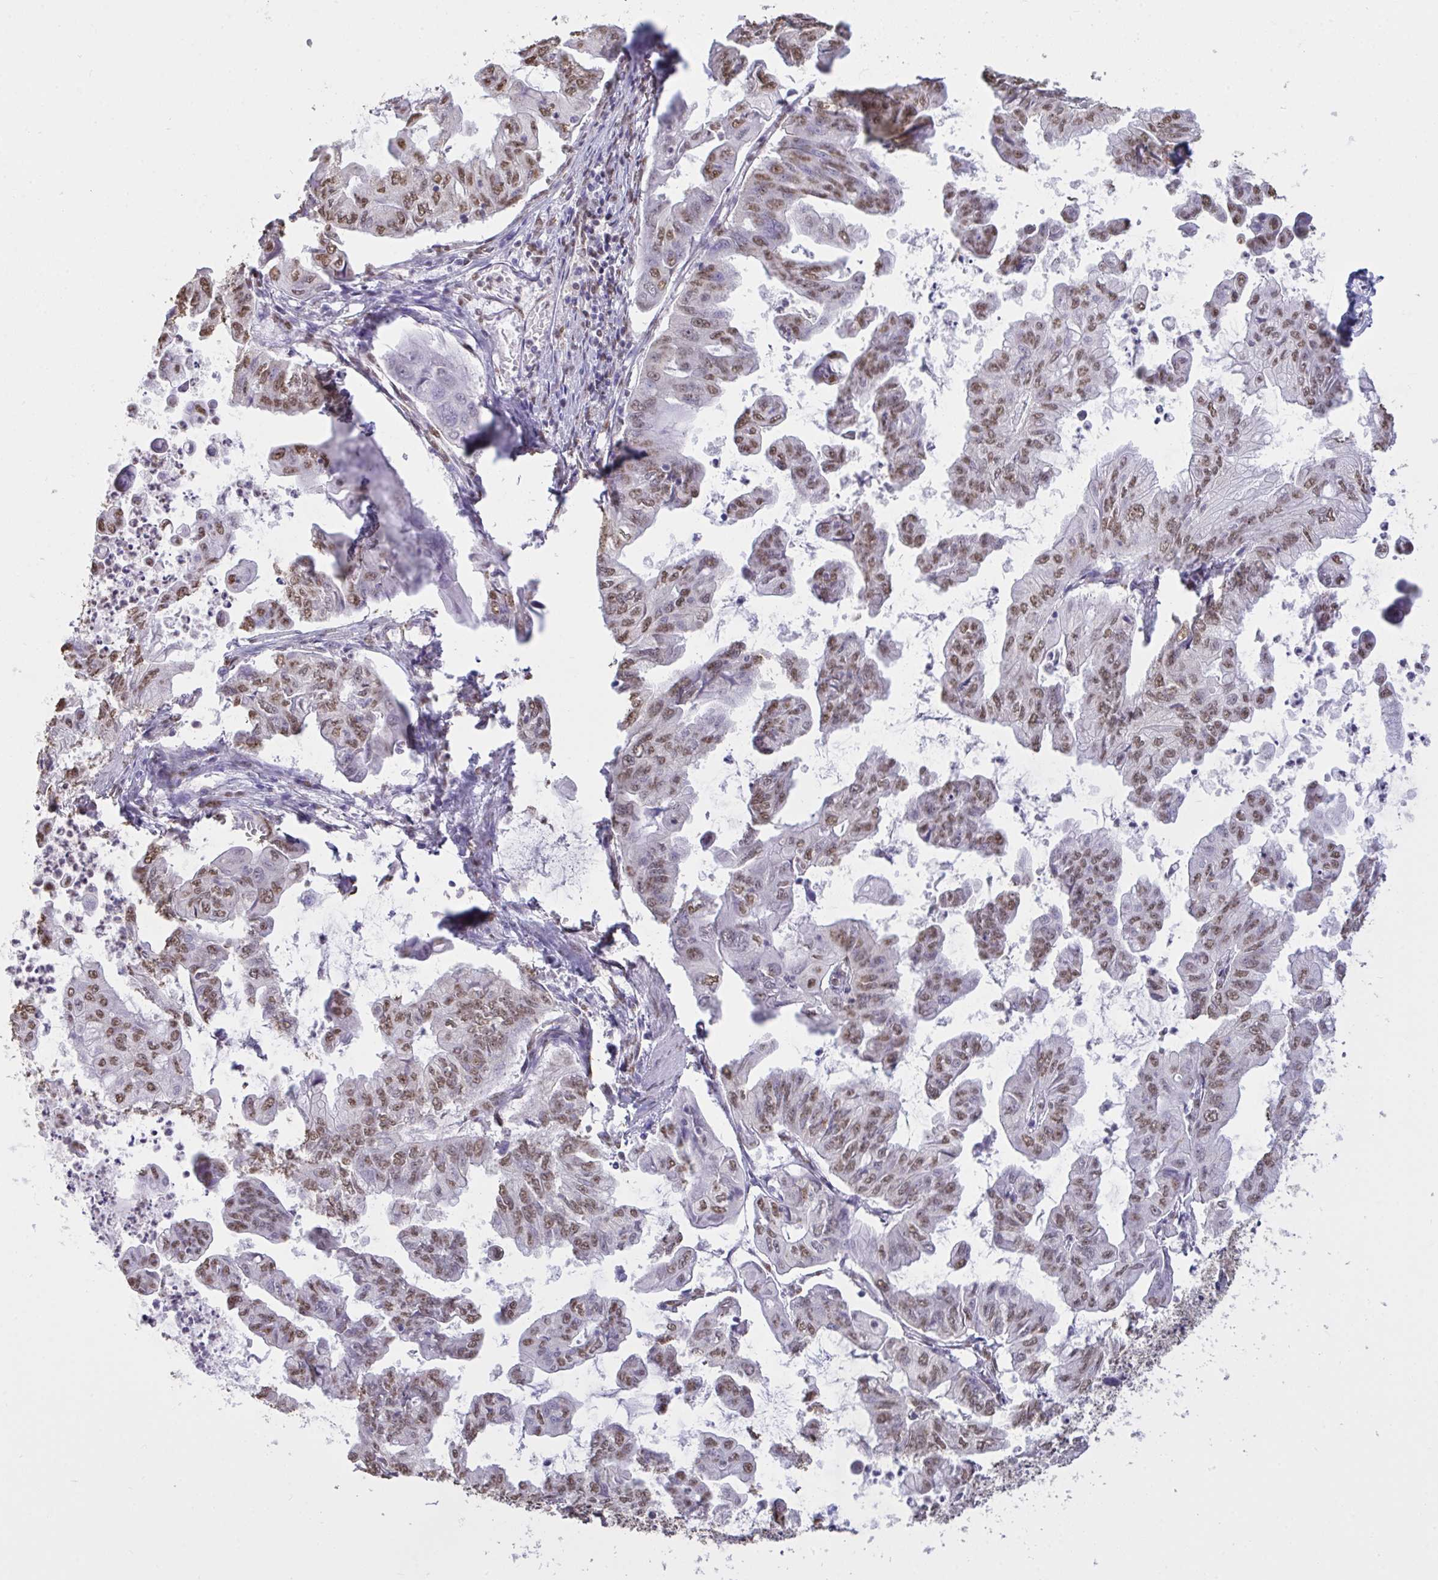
{"staining": {"intensity": "moderate", "quantity": ">75%", "location": "nuclear"}, "tissue": "stomach cancer", "cell_type": "Tumor cells", "image_type": "cancer", "snomed": [{"axis": "morphology", "description": "Adenocarcinoma, NOS"}, {"axis": "topography", "description": "Stomach, upper"}], "caption": "Human adenocarcinoma (stomach) stained with a brown dye demonstrates moderate nuclear positive staining in about >75% of tumor cells.", "gene": "SEMA6B", "patient": {"sex": "male", "age": 80}}